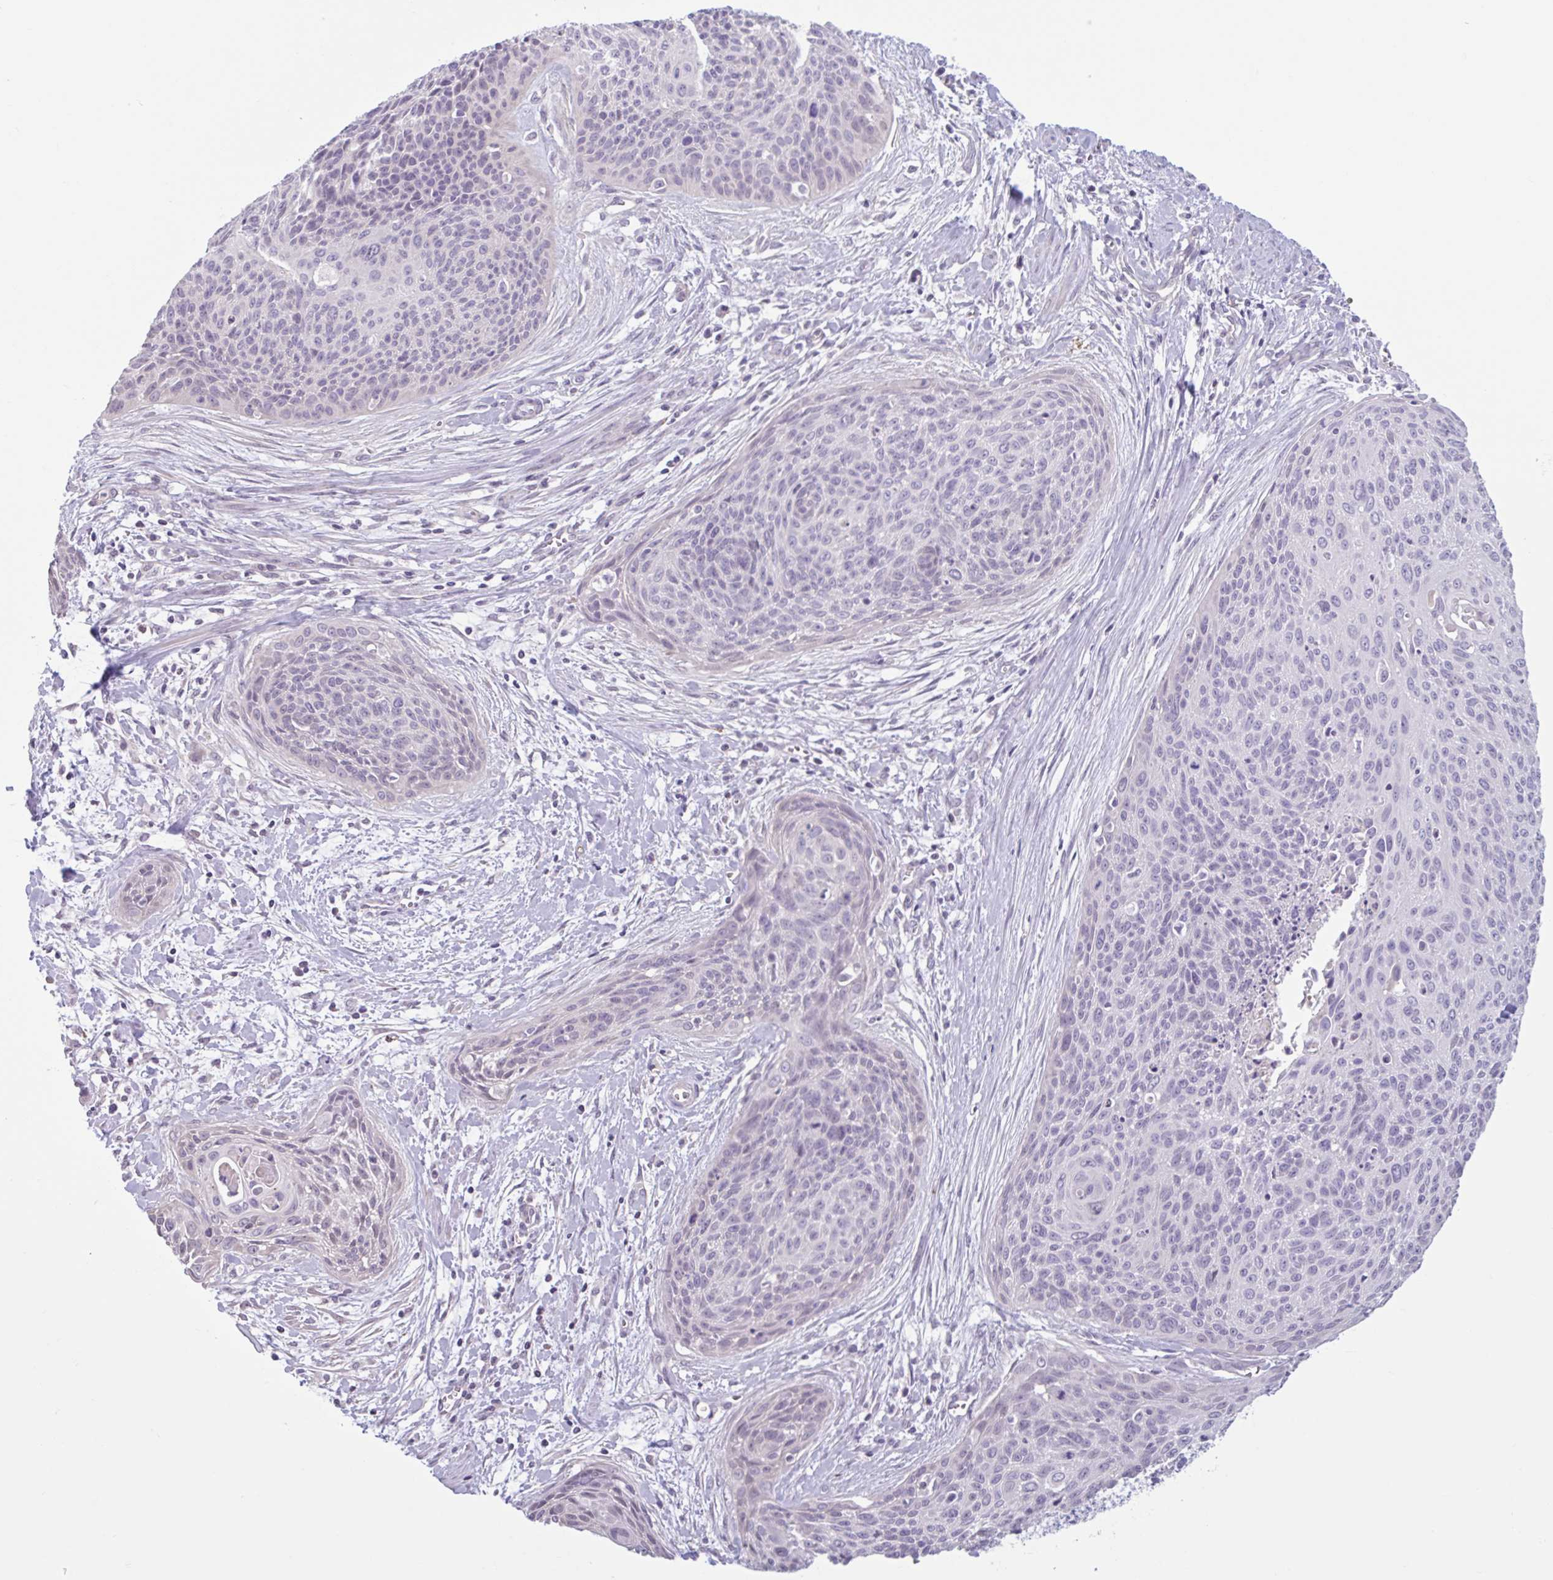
{"staining": {"intensity": "negative", "quantity": "none", "location": "none"}, "tissue": "cervical cancer", "cell_type": "Tumor cells", "image_type": "cancer", "snomed": [{"axis": "morphology", "description": "Squamous cell carcinoma, NOS"}, {"axis": "topography", "description": "Cervix"}], "caption": "A high-resolution image shows immunohistochemistry (IHC) staining of squamous cell carcinoma (cervical), which reveals no significant staining in tumor cells. (DAB IHC visualized using brightfield microscopy, high magnification).", "gene": "CDH19", "patient": {"sex": "female", "age": 55}}